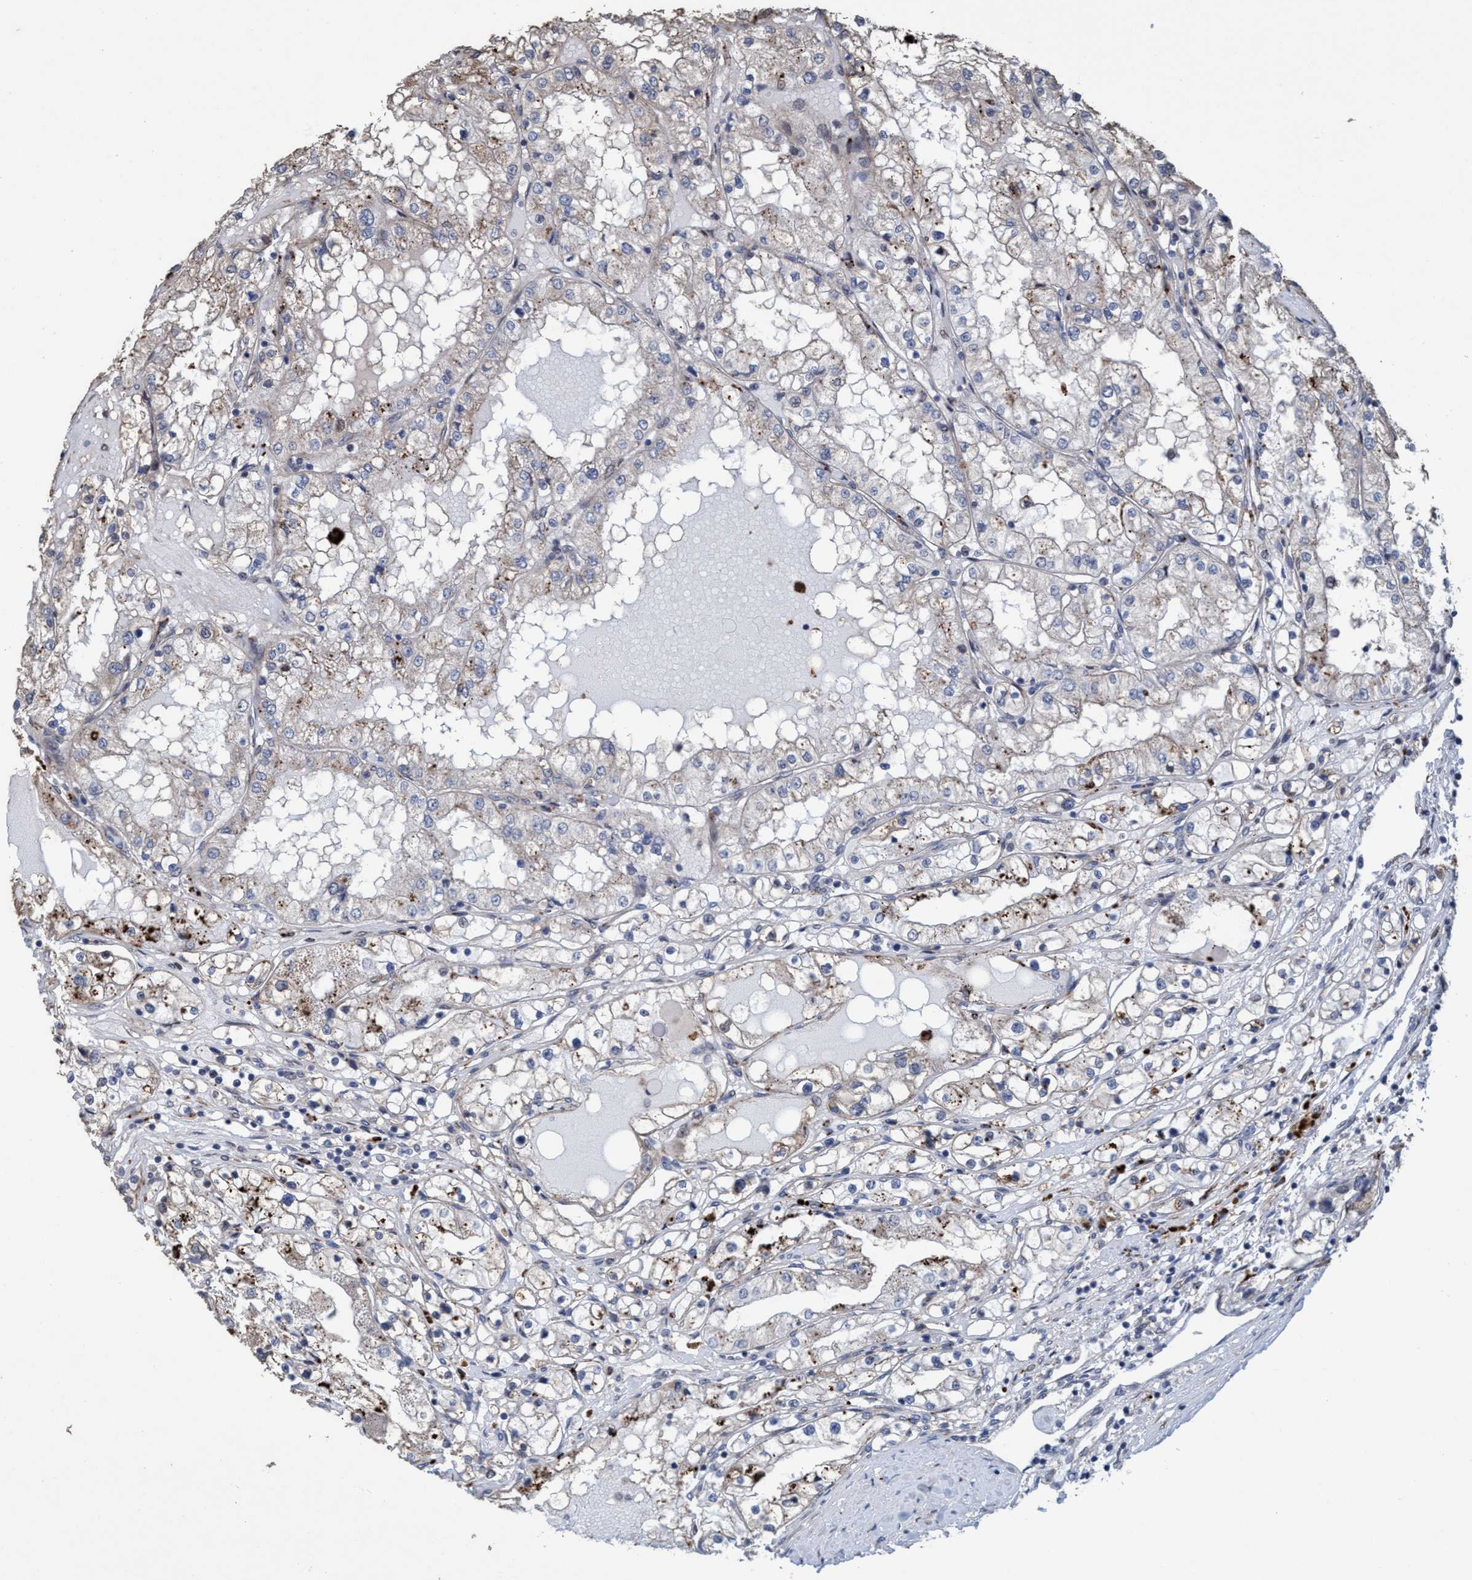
{"staining": {"intensity": "moderate", "quantity": "25%-75%", "location": "cytoplasmic/membranous"}, "tissue": "renal cancer", "cell_type": "Tumor cells", "image_type": "cancer", "snomed": [{"axis": "morphology", "description": "Adenocarcinoma, NOS"}, {"axis": "topography", "description": "Kidney"}], "caption": "Immunohistochemistry photomicrograph of human renal cancer stained for a protein (brown), which exhibits medium levels of moderate cytoplasmic/membranous expression in approximately 25%-75% of tumor cells.", "gene": "BBS9", "patient": {"sex": "male", "age": 68}}